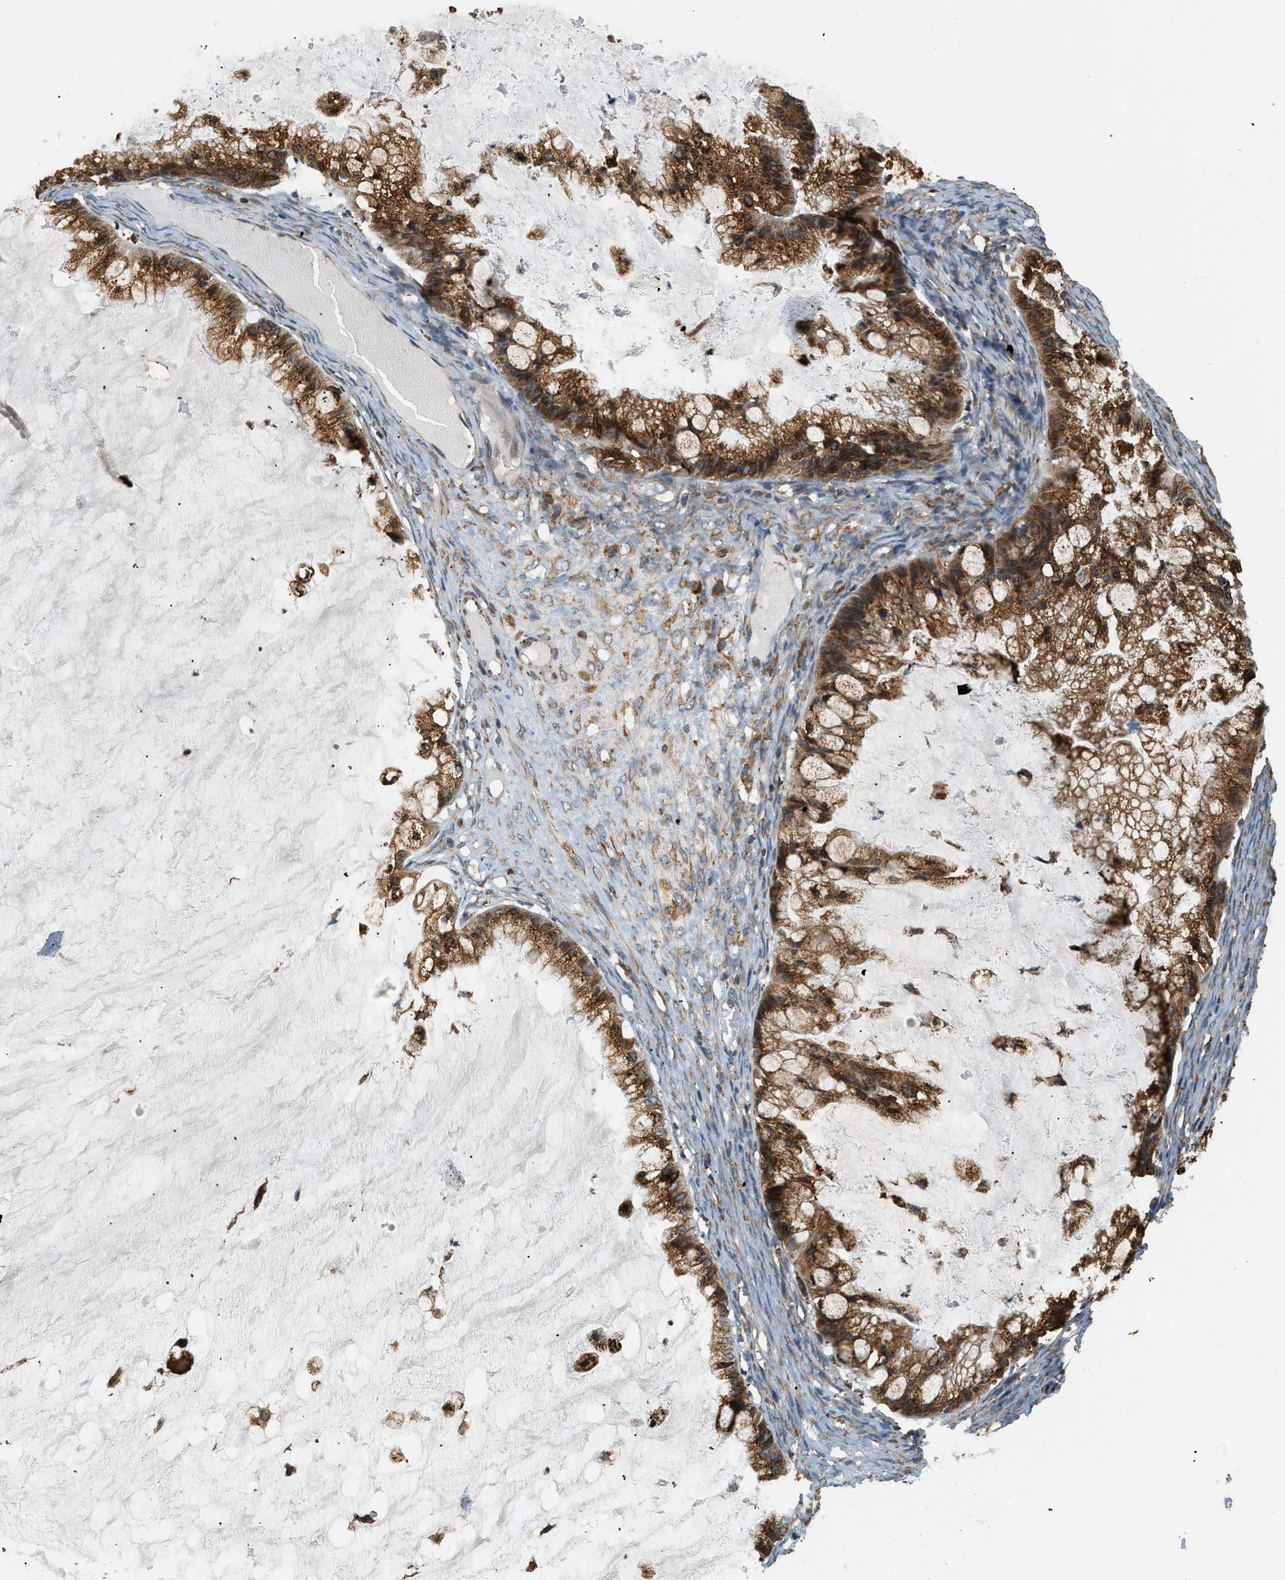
{"staining": {"intensity": "strong", "quantity": ">75%", "location": "cytoplasmic/membranous"}, "tissue": "ovarian cancer", "cell_type": "Tumor cells", "image_type": "cancer", "snomed": [{"axis": "morphology", "description": "Cystadenocarcinoma, mucinous, NOS"}, {"axis": "topography", "description": "Ovary"}], "caption": "Ovarian cancer (mucinous cystadenocarcinoma) stained with DAB IHC demonstrates high levels of strong cytoplasmic/membranous expression in approximately >75% of tumor cells.", "gene": "SEMA4D", "patient": {"sex": "female", "age": 57}}